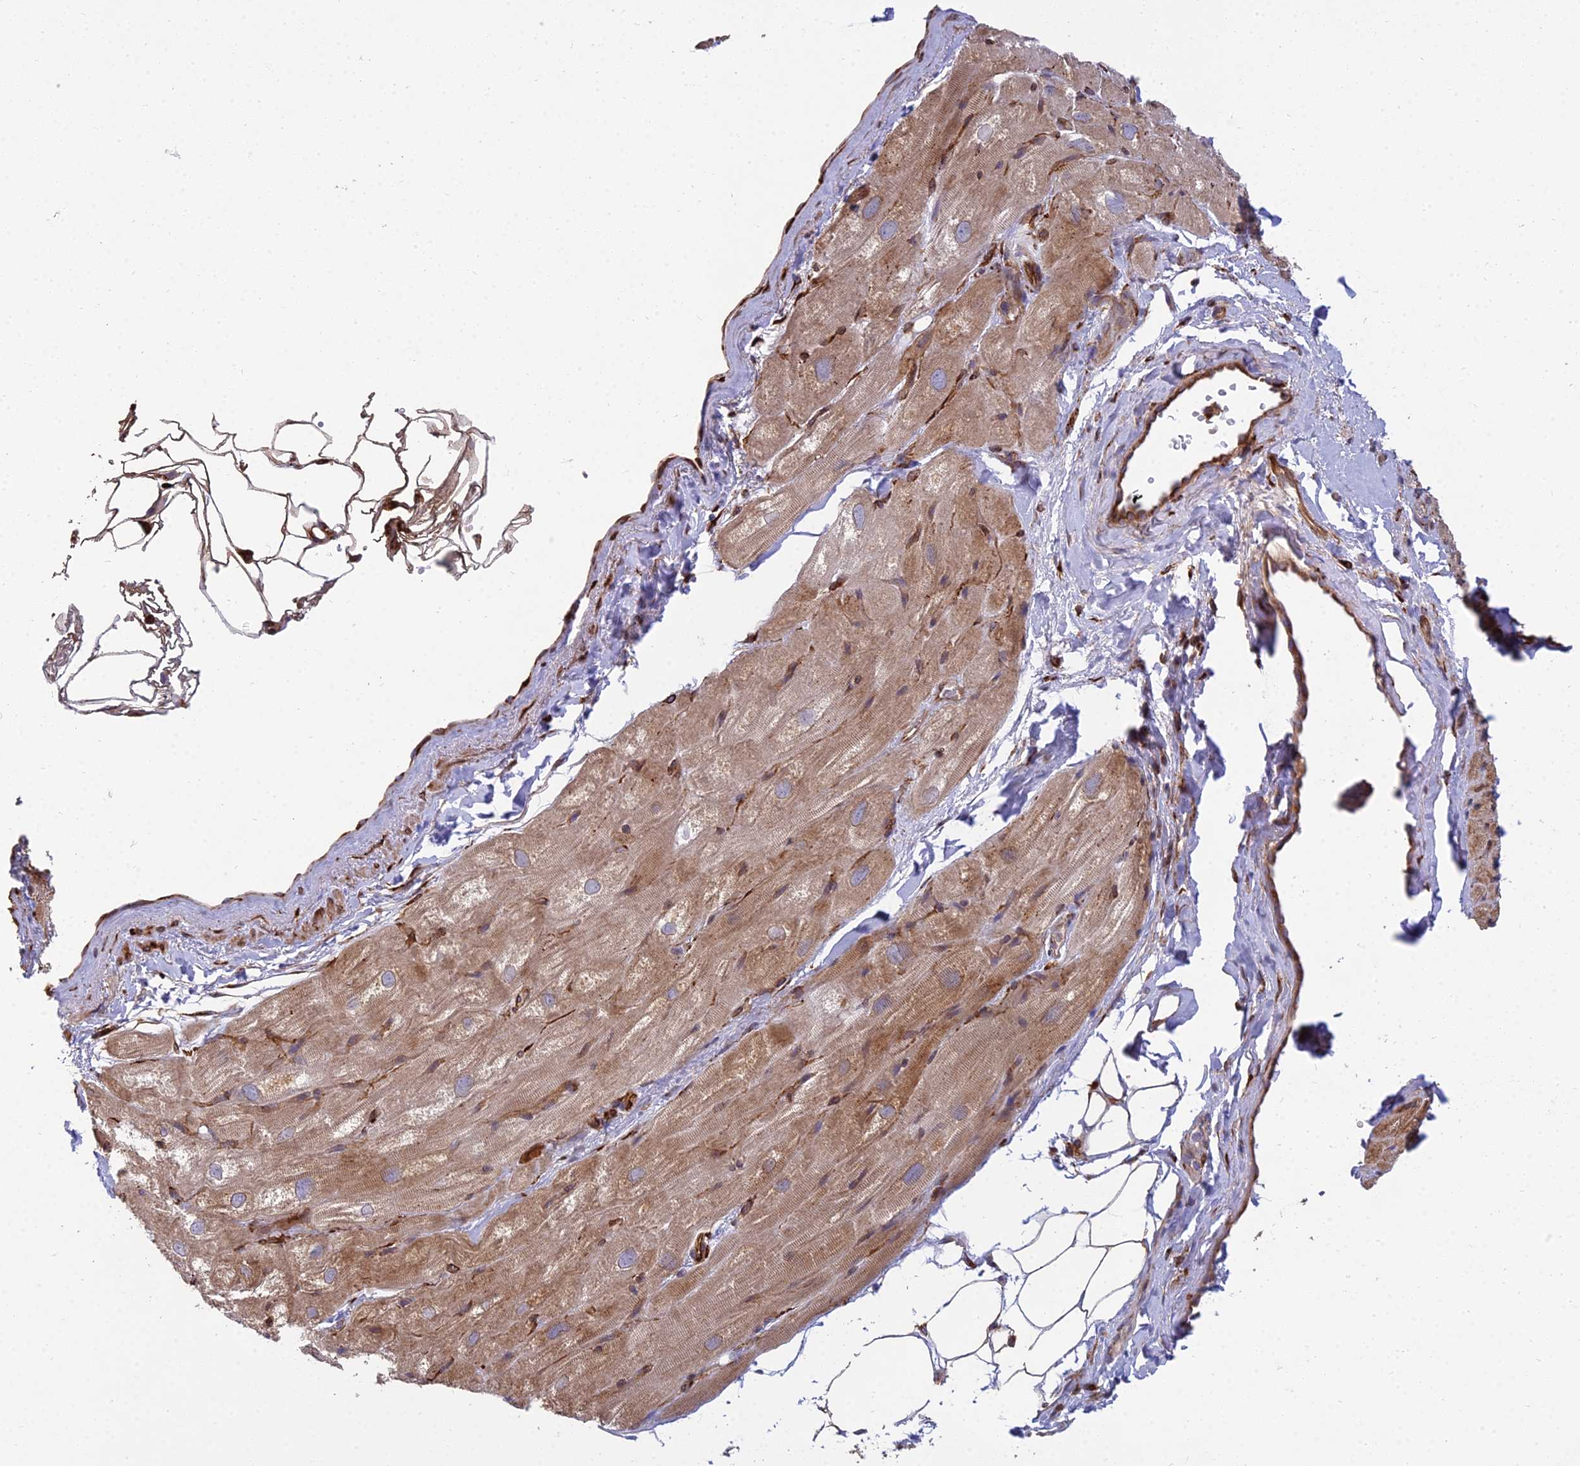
{"staining": {"intensity": "moderate", "quantity": ">75%", "location": "cytoplasmic/membranous"}, "tissue": "heart muscle", "cell_type": "Cardiomyocytes", "image_type": "normal", "snomed": [{"axis": "morphology", "description": "Normal tissue, NOS"}, {"axis": "topography", "description": "Heart"}], "caption": "Benign heart muscle was stained to show a protein in brown. There is medium levels of moderate cytoplasmic/membranous expression in approximately >75% of cardiomyocytes. Immunohistochemistry (ihc) stains the protein of interest in brown and the nuclei are stained blue.", "gene": "NDUFAF7", "patient": {"sex": "male", "age": 50}}